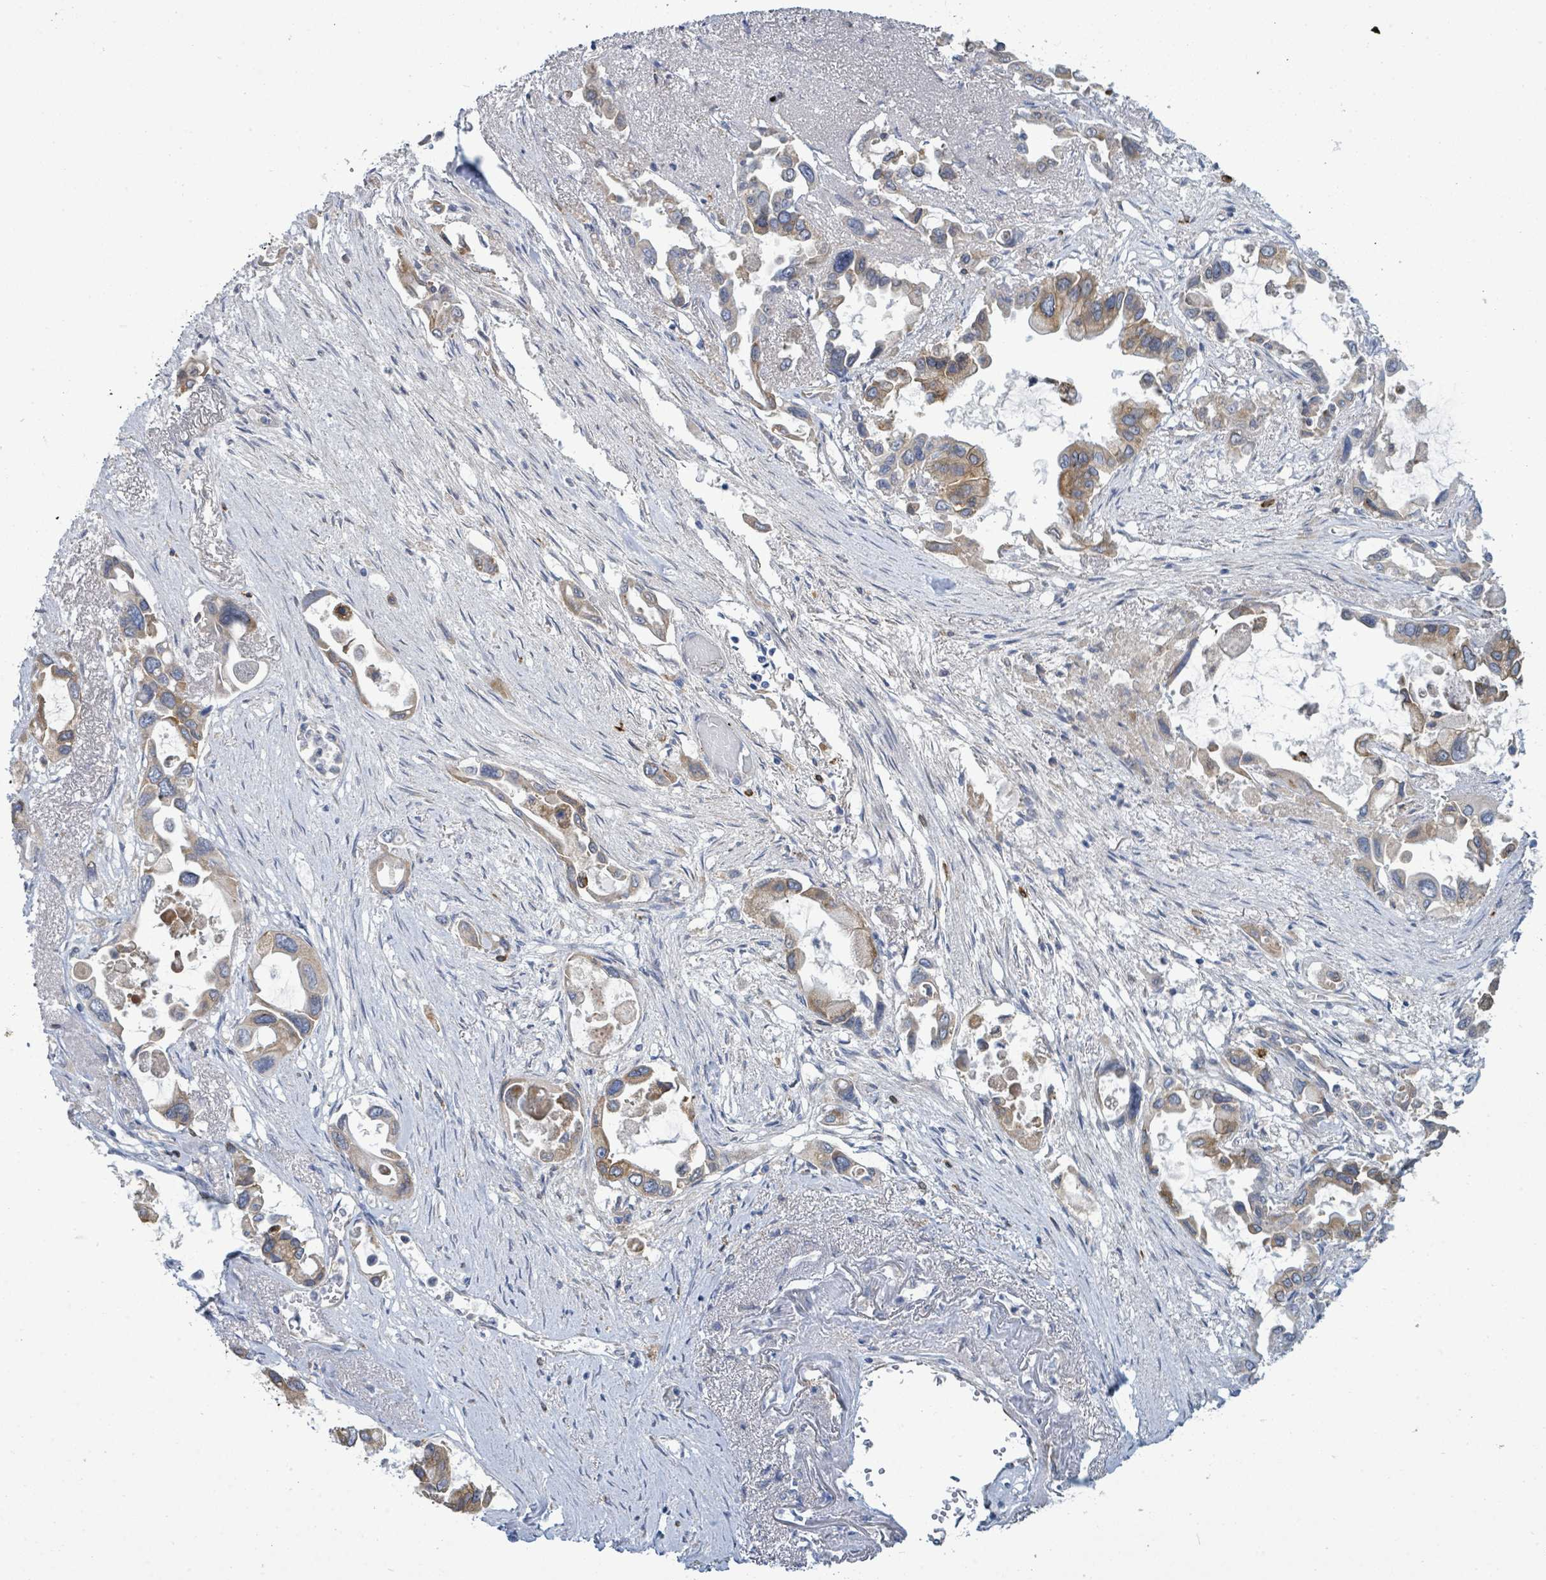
{"staining": {"intensity": "moderate", "quantity": "25%-75%", "location": "cytoplasmic/membranous"}, "tissue": "pancreatic cancer", "cell_type": "Tumor cells", "image_type": "cancer", "snomed": [{"axis": "morphology", "description": "Adenocarcinoma, NOS"}, {"axis": "topography", "description": "Pancreas"}], "caption": "Pancreatic cancer tissue reveals moderate cytoplasmic/membranous expression in approximately 25%-75% of tumor cells, visualized by immunohistochemistry.", "gene": "SIRPB1", "patient": {"sex": "male", "age": 92}}